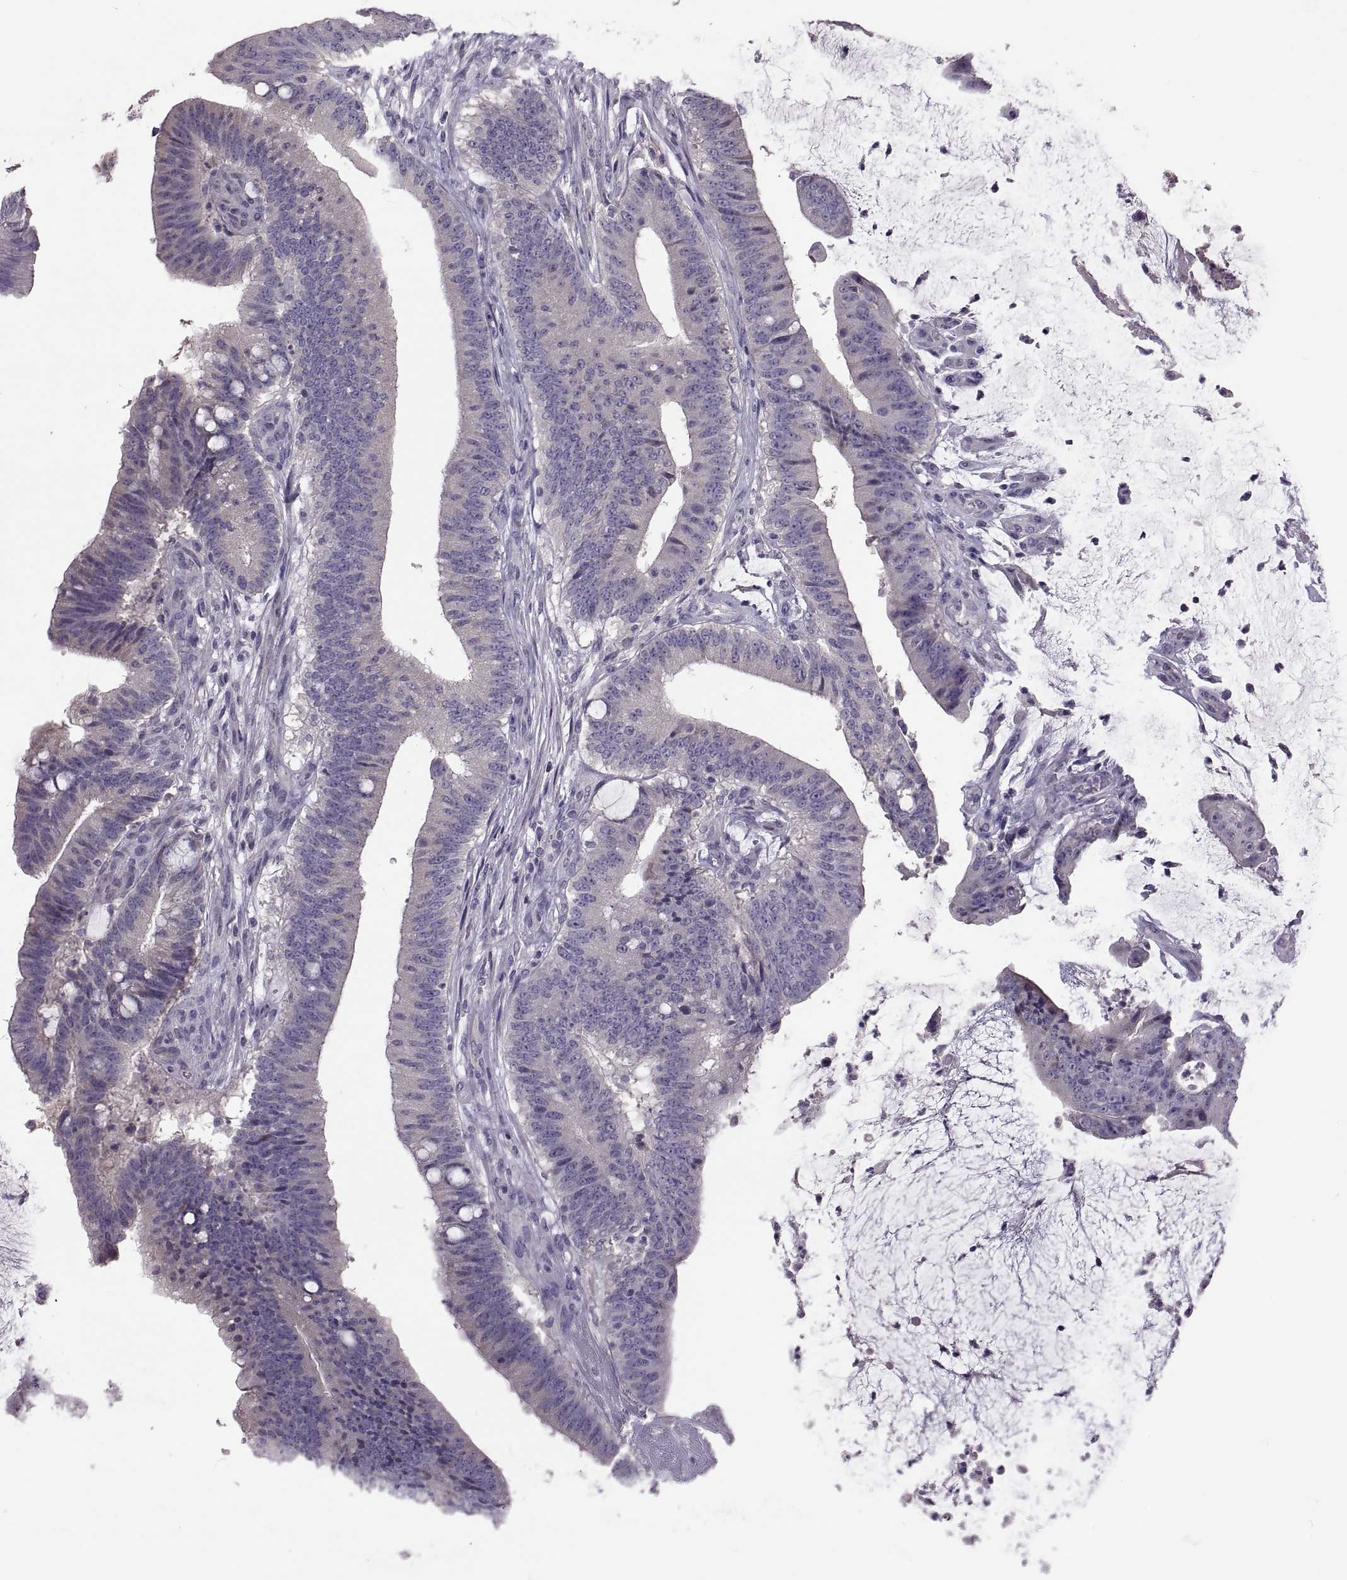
{"staining": {"intensity": "negative", "quantity": "none", "location": "none"}, "tissue": "colorectal cancer", "cell_type": "Tumor cells", "image_type": "cancer", "snomed": [{"axis": "morphology", "description": "Adenocarcinoma, NOS"}, {"axis": "topography", "description": "Colon"}], "caption": "Image shows no significant protein staining in tumor cells of colorectal cancer (adenocarcinoma).", "gene": "TBX19", "patient": {"sex": "female", "age": 43}}